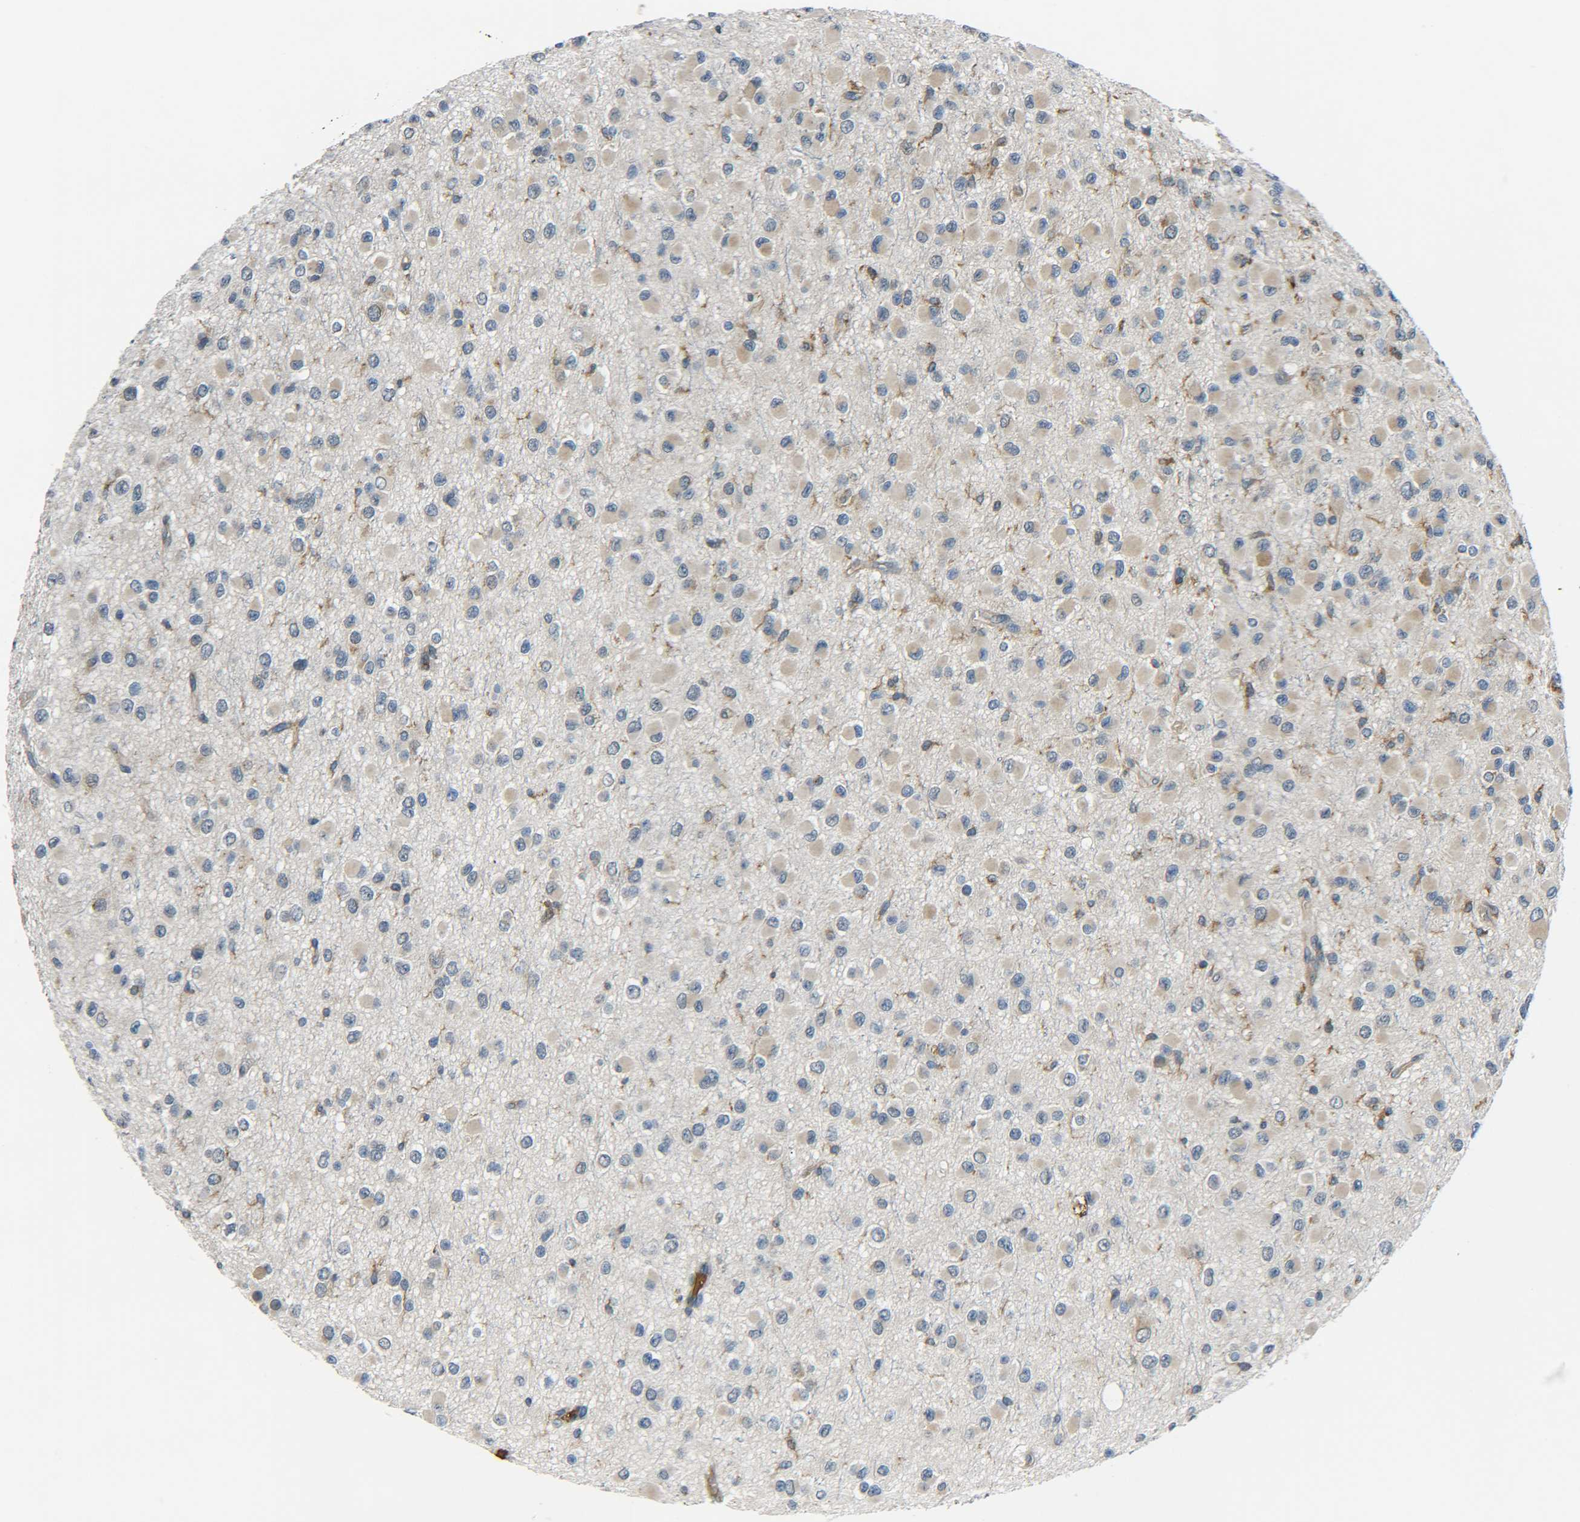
{"staining": {"intensity": "weak", "quantity": ">75%", "location": "cytoplasmic/membranous"}, "tissue": "glioma", "cell_type": "Tumor cells", "image_type": "cancer", "snomed": [{"axis": "morphology", "description": "Glioma, malignant, Low grade"}, {"axis": "topography", "description": "Brain"}], "caption": "Immunohistochemical staining of malignant glioma (low-grade) demonstrates low levels of weak cytoplasmic/membranous protein positivity in about >75% of tumor cells. (DAB (3,3'-diaminobenzidine) IHC, brown staining for protein, blue staining for nuclei).", "gene": "RAB1B", "patient": {"sex": "male", "age": 42}}